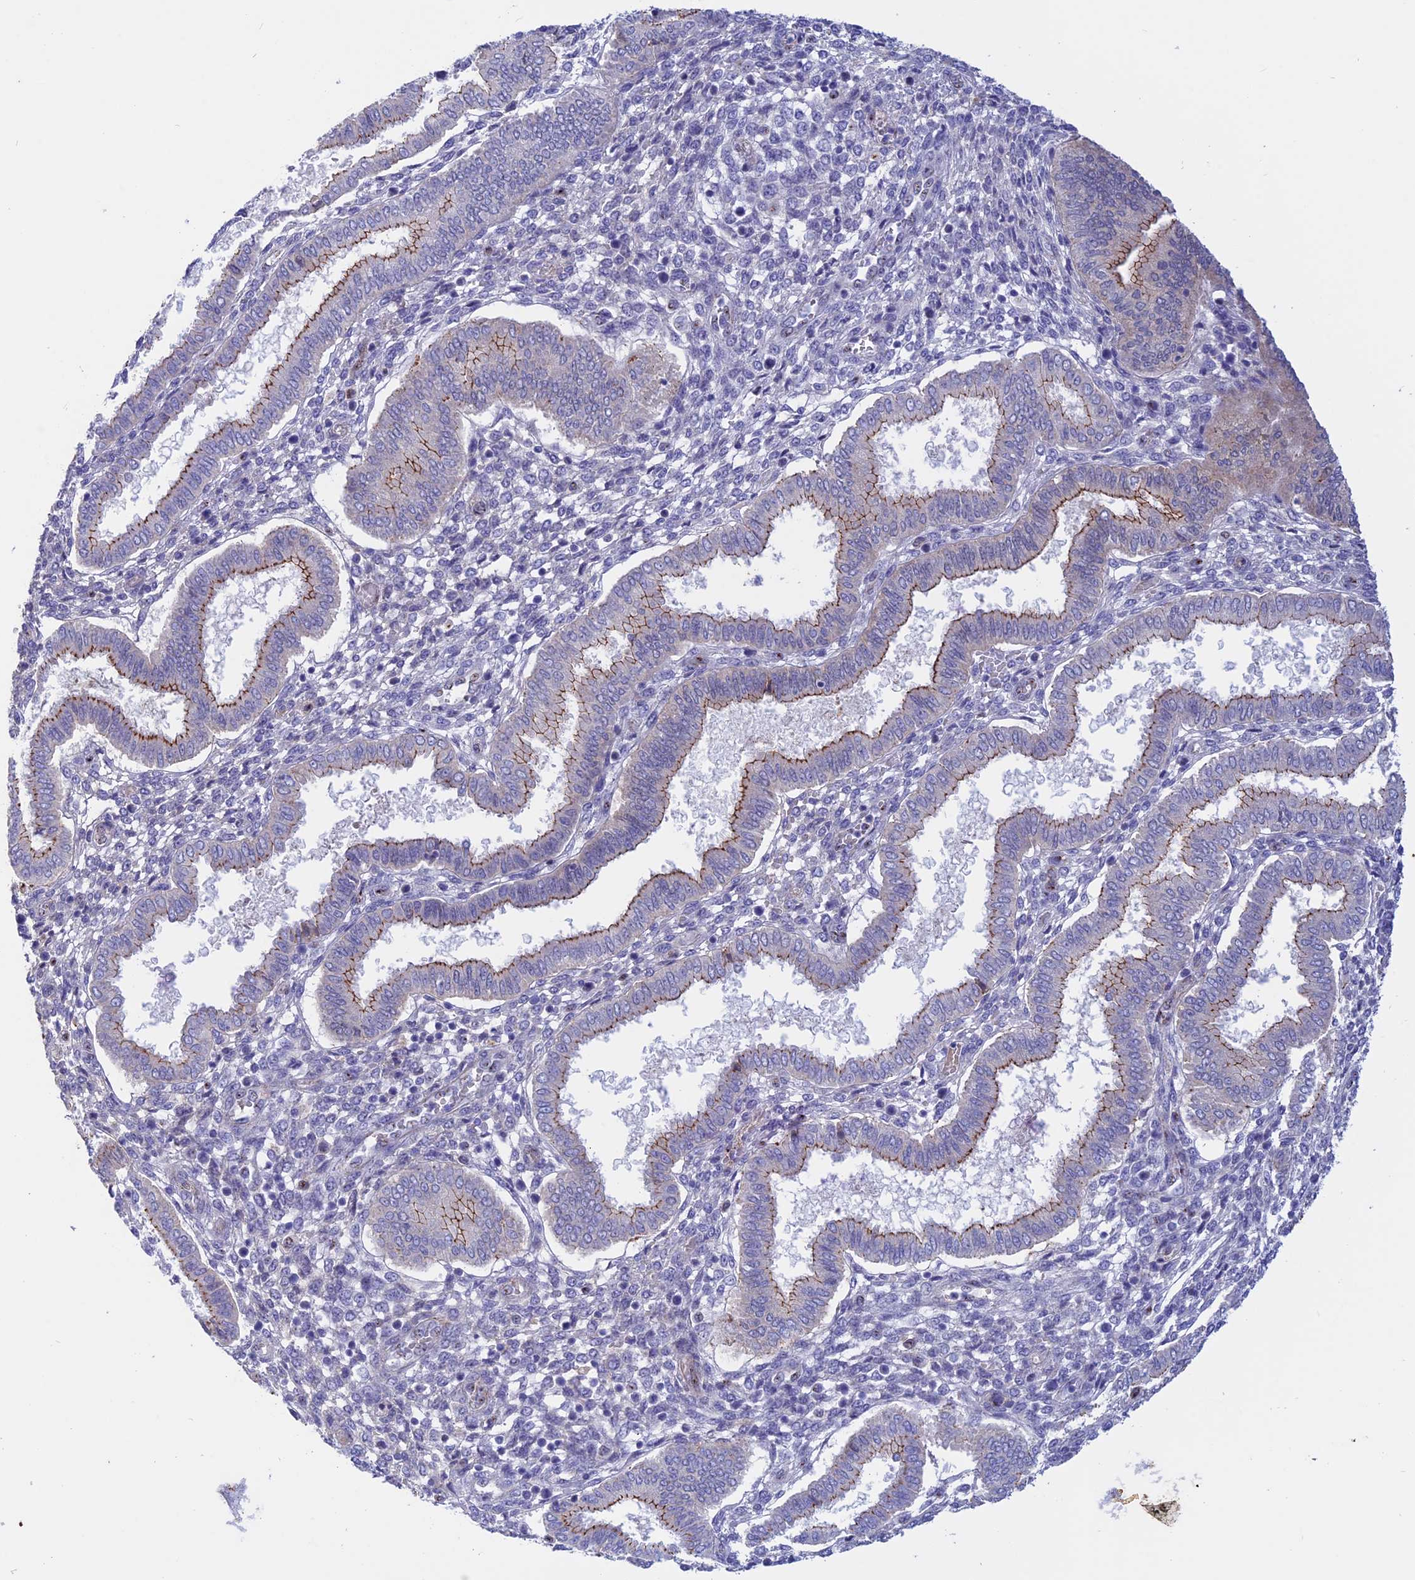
{"staining": {"intensity": "negative", "quantity": "none", "location": "none"}, "tissue": "endometrium", "cell_type": "Cells in endometrial stroma", "image_type": "normal", "snomed": [{"axis": "morphology", "description": "Normal tissue, NOS"}, {"axis": "topography", "description": "Endometrium"}], "caption": "DAB (3,3'-diaminobenzidine) immunohistochemical staining of normal endometrium demonstrates no significant expression in cells in endometrial stroma.", "gene": "GK5", "patient": {"sex": "female", "age": 24}}